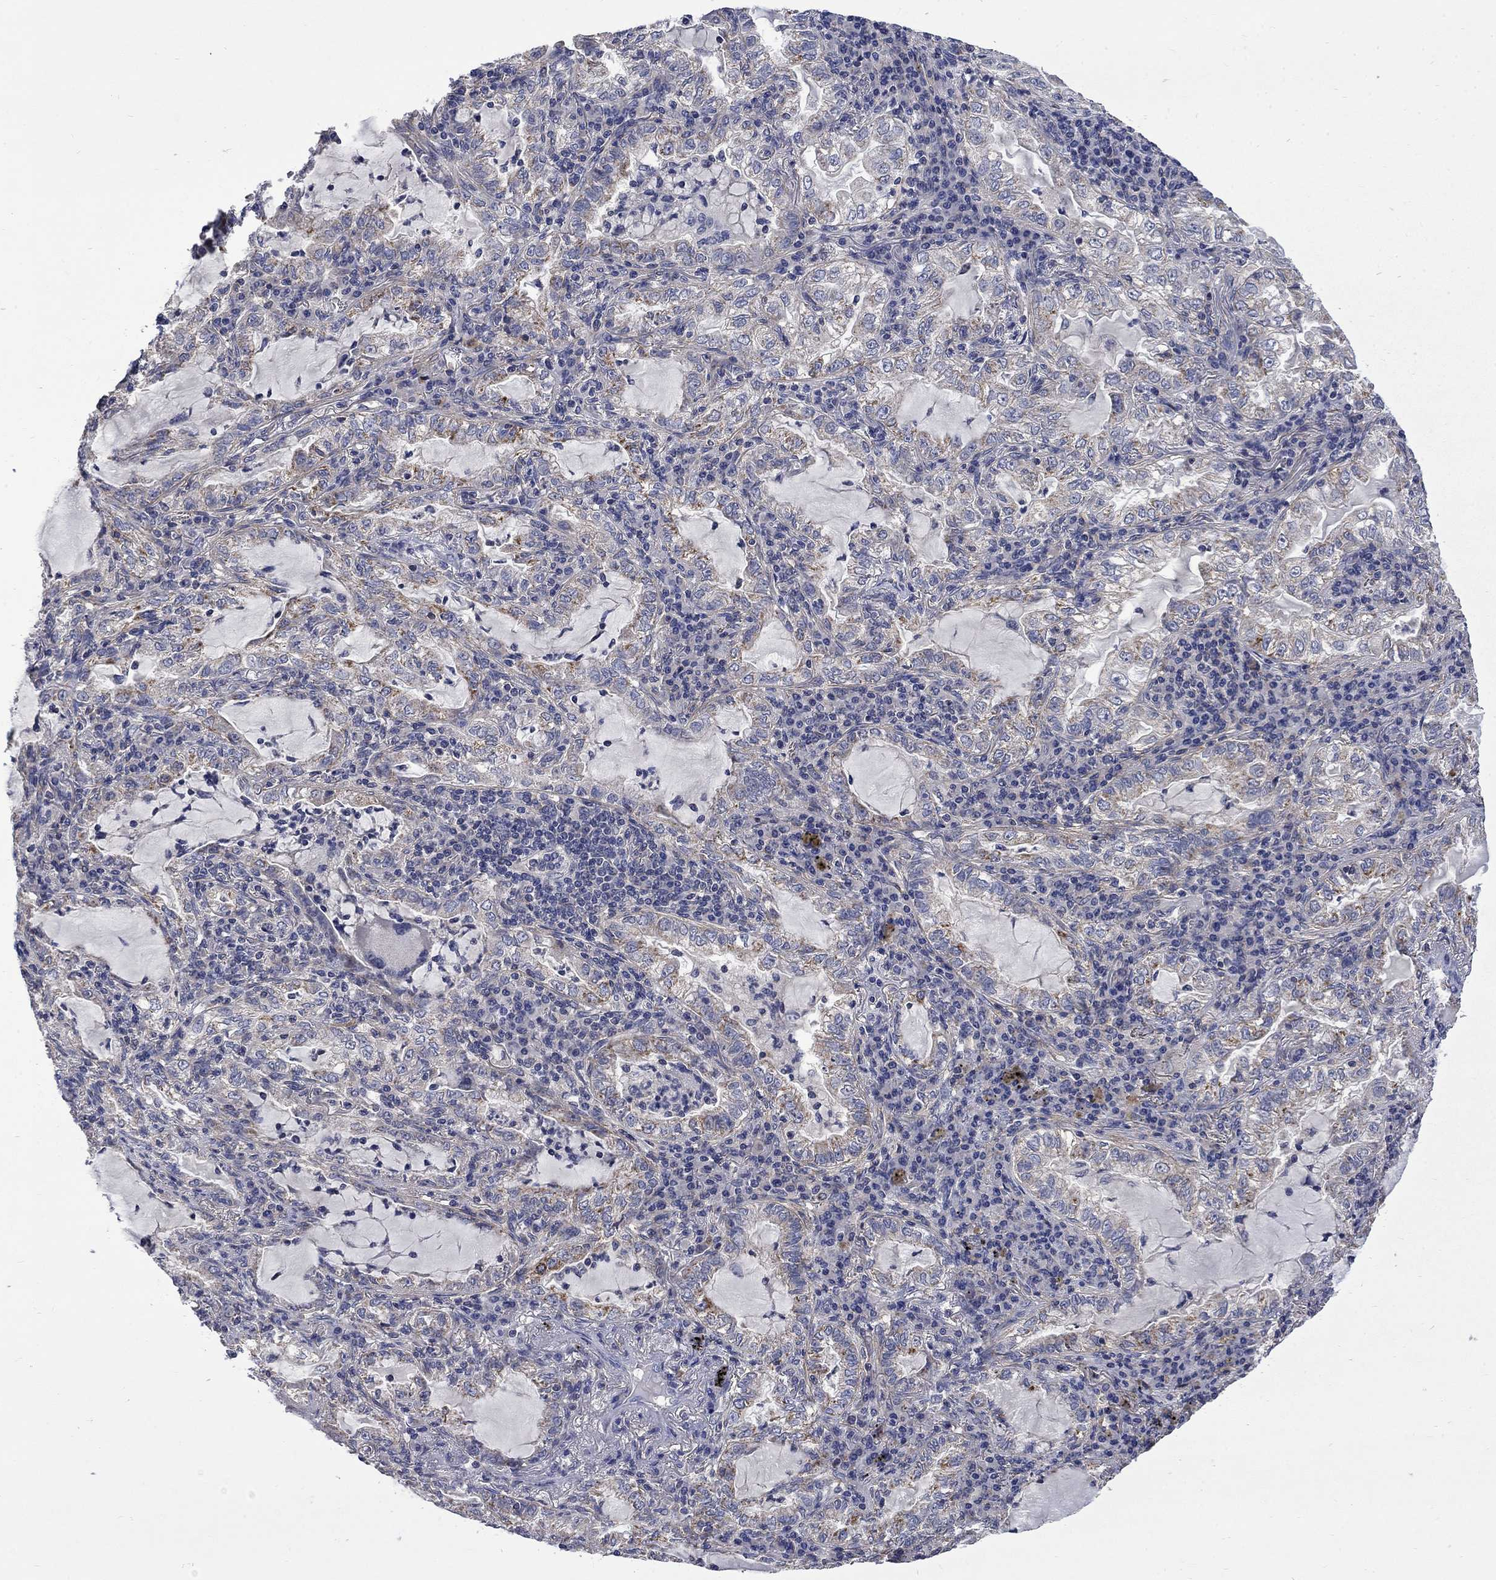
{"staining": {"intensity": "moderate", "quantity": "<25%", "location": "cytoplasmic/membranous"}, "tissue": "lung cancer", "cell_type": "Tumor cells", "image_type": "cancer", "snomed": [{"axis": "morphology", "description": "Adenocarcinoma, NOS"}, {"axis": "topography", "description": "Lung"}], "caption": "Lung cancer stained with DAB IHC shows low levels of moderate cytoplasmic/membranous positivity in about <25% of tumor cells.", "gene": "HSPA12A", "patient": {"sex": "female", "age": 73}}